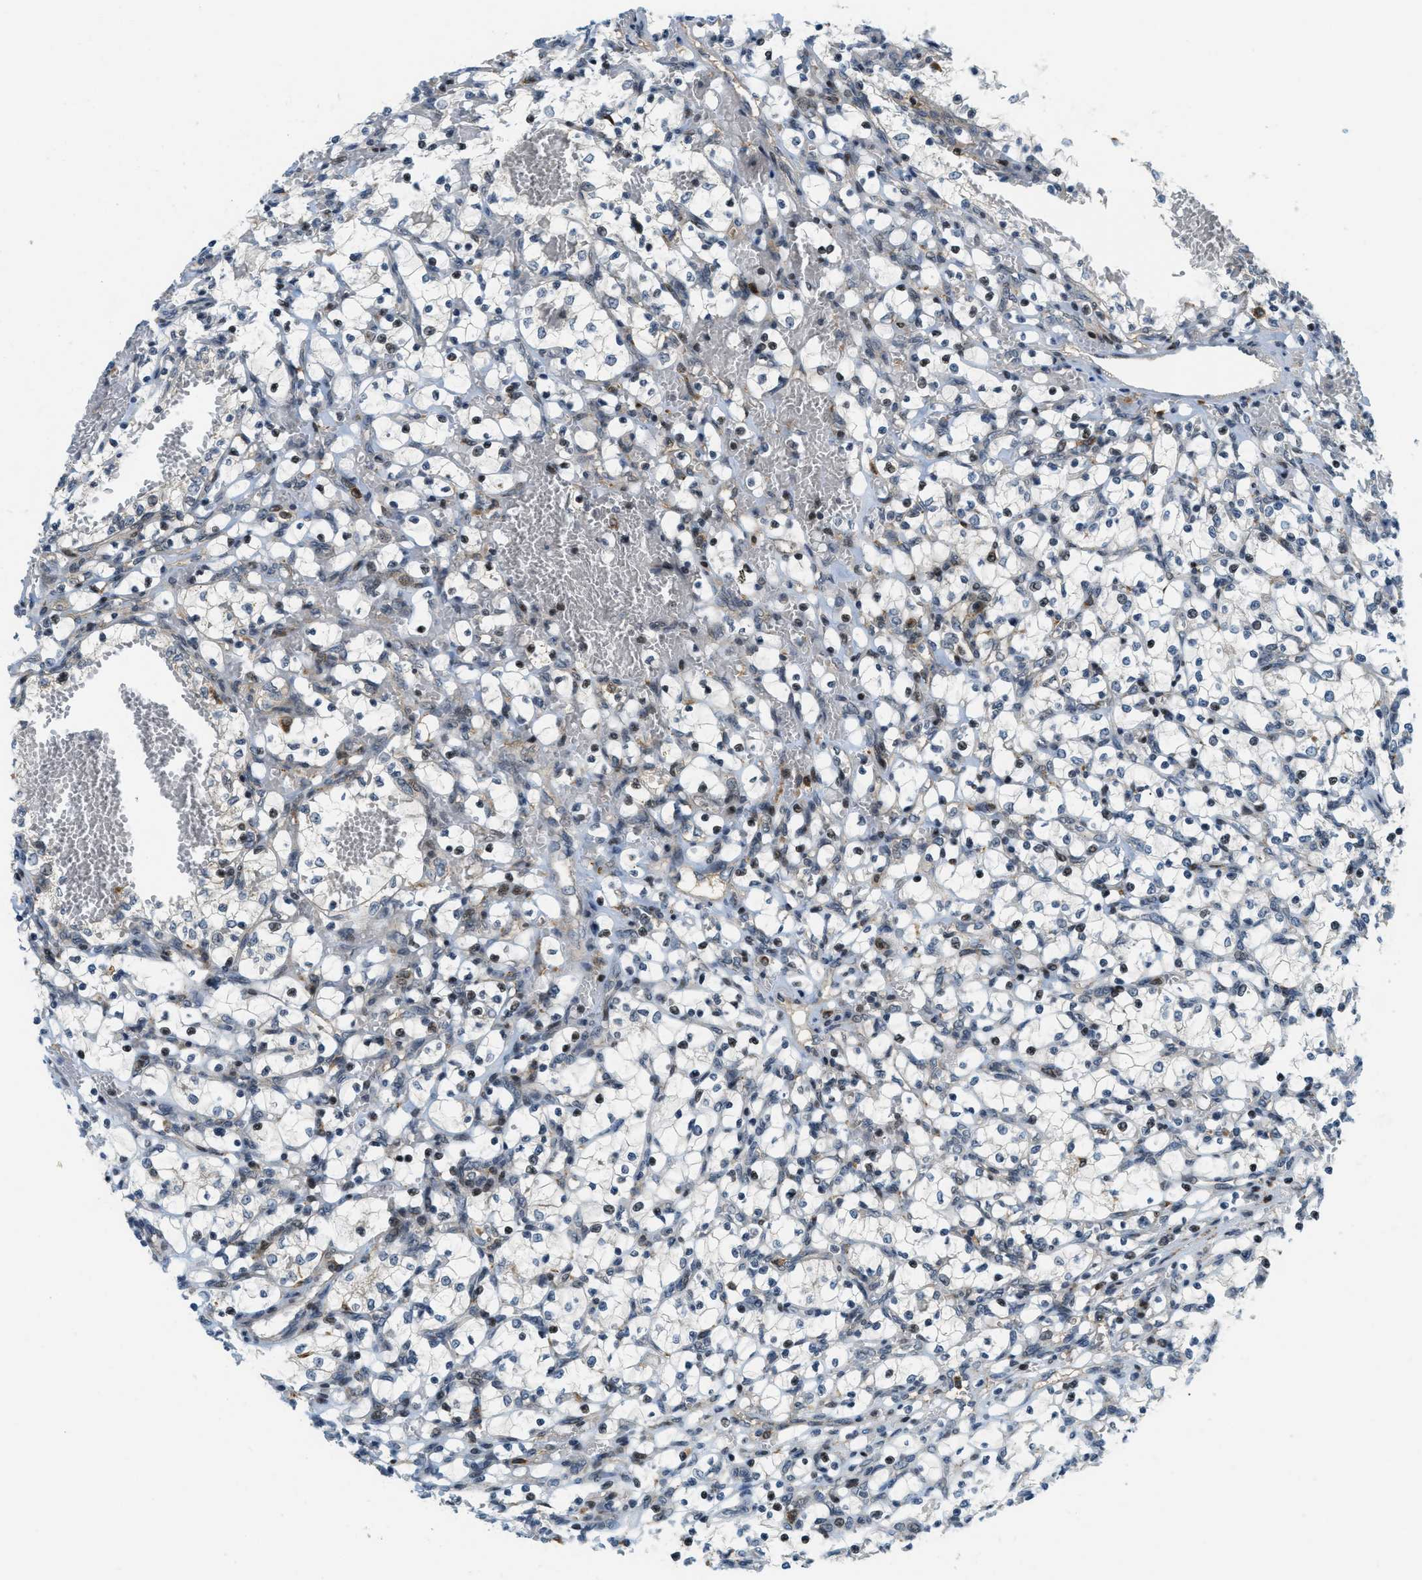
{"staining": {"intensity": "strong", "quantity": "25%-75%", "location": "nuclear"}, "tissue": "renal cancer", "cell_type": "Tumor cells", "image_type": "cancer", "snomed": [{"axis": "morphology", "description": "Adenocarcinoma, NOS"}, {"axis": "topography", "description": "Kidney"}], "caption": "Human adenocarcinoma (renal) stained with a protein marker displays strong staining in tumor cells.", "gene": "ING1", "patient": {"sex": "female", "age": 69}}